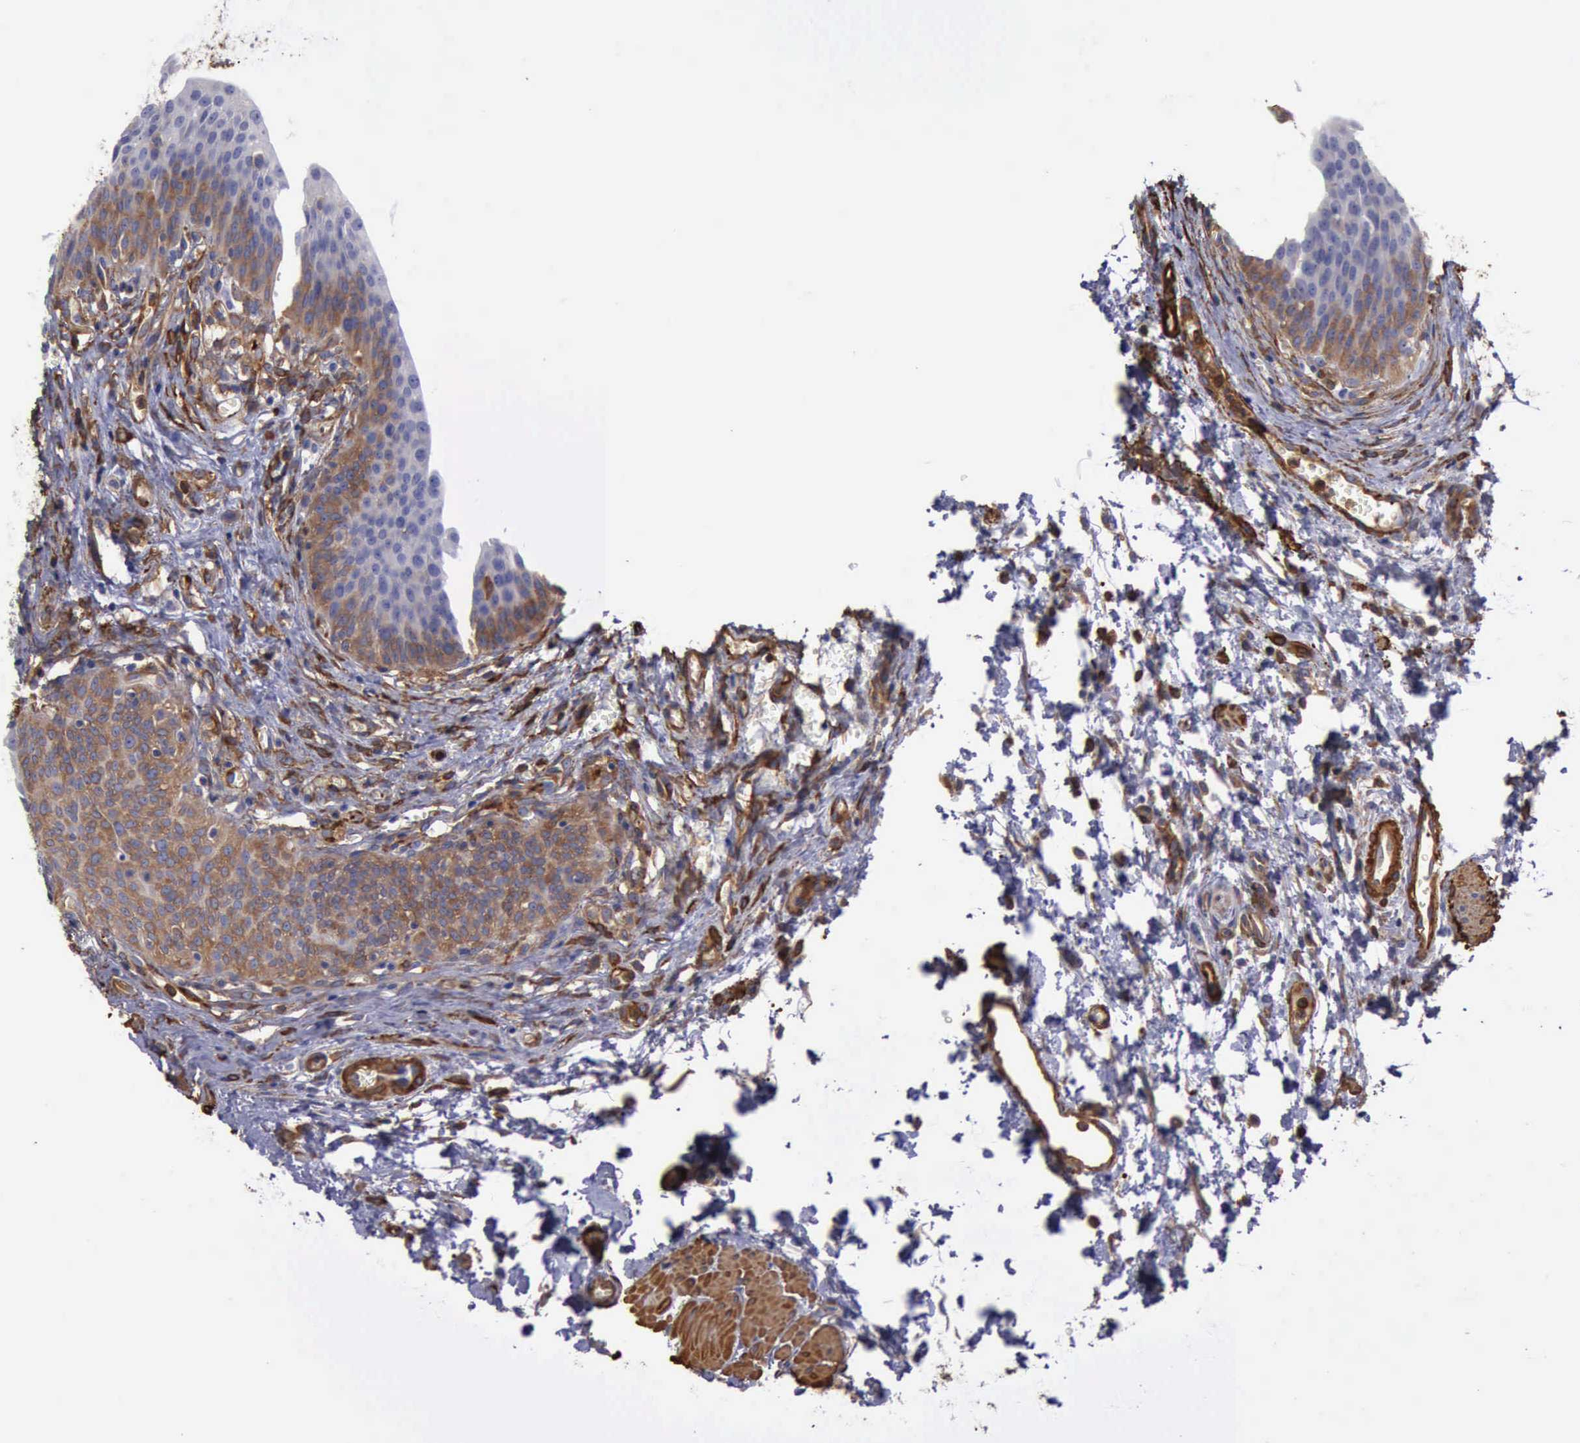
{"staining": {"intensity": "moderate", "quantity": "25%-75%", "location": "cytoplasmic/membranous"}, "tissue": "urinary bladder", "cell_type": "Urothelial cells", "image_type": "normal", "snomed": [{"axis": "morphology", "description": "Normal tissue, NOS"}, {"axis": "topography", "description": "Smooth muscle"}, {"axis": "topography", "description": "Urinary bladder"}], "caption": "Immunohistochemical staining of benign human urinary bladder demonstrates medium levels of moderate cytoplasmic/membranous positivity in approximately 25%-75% of urothelial cells. The staining is performed using DAB (3,3'-diaminobenzidine) brown chromogen to label protein expression. The nuclei are counter-stained blue using hematoxylin.", "gene": "FLNA", "patient": {"sex": "male", "age": 35}}